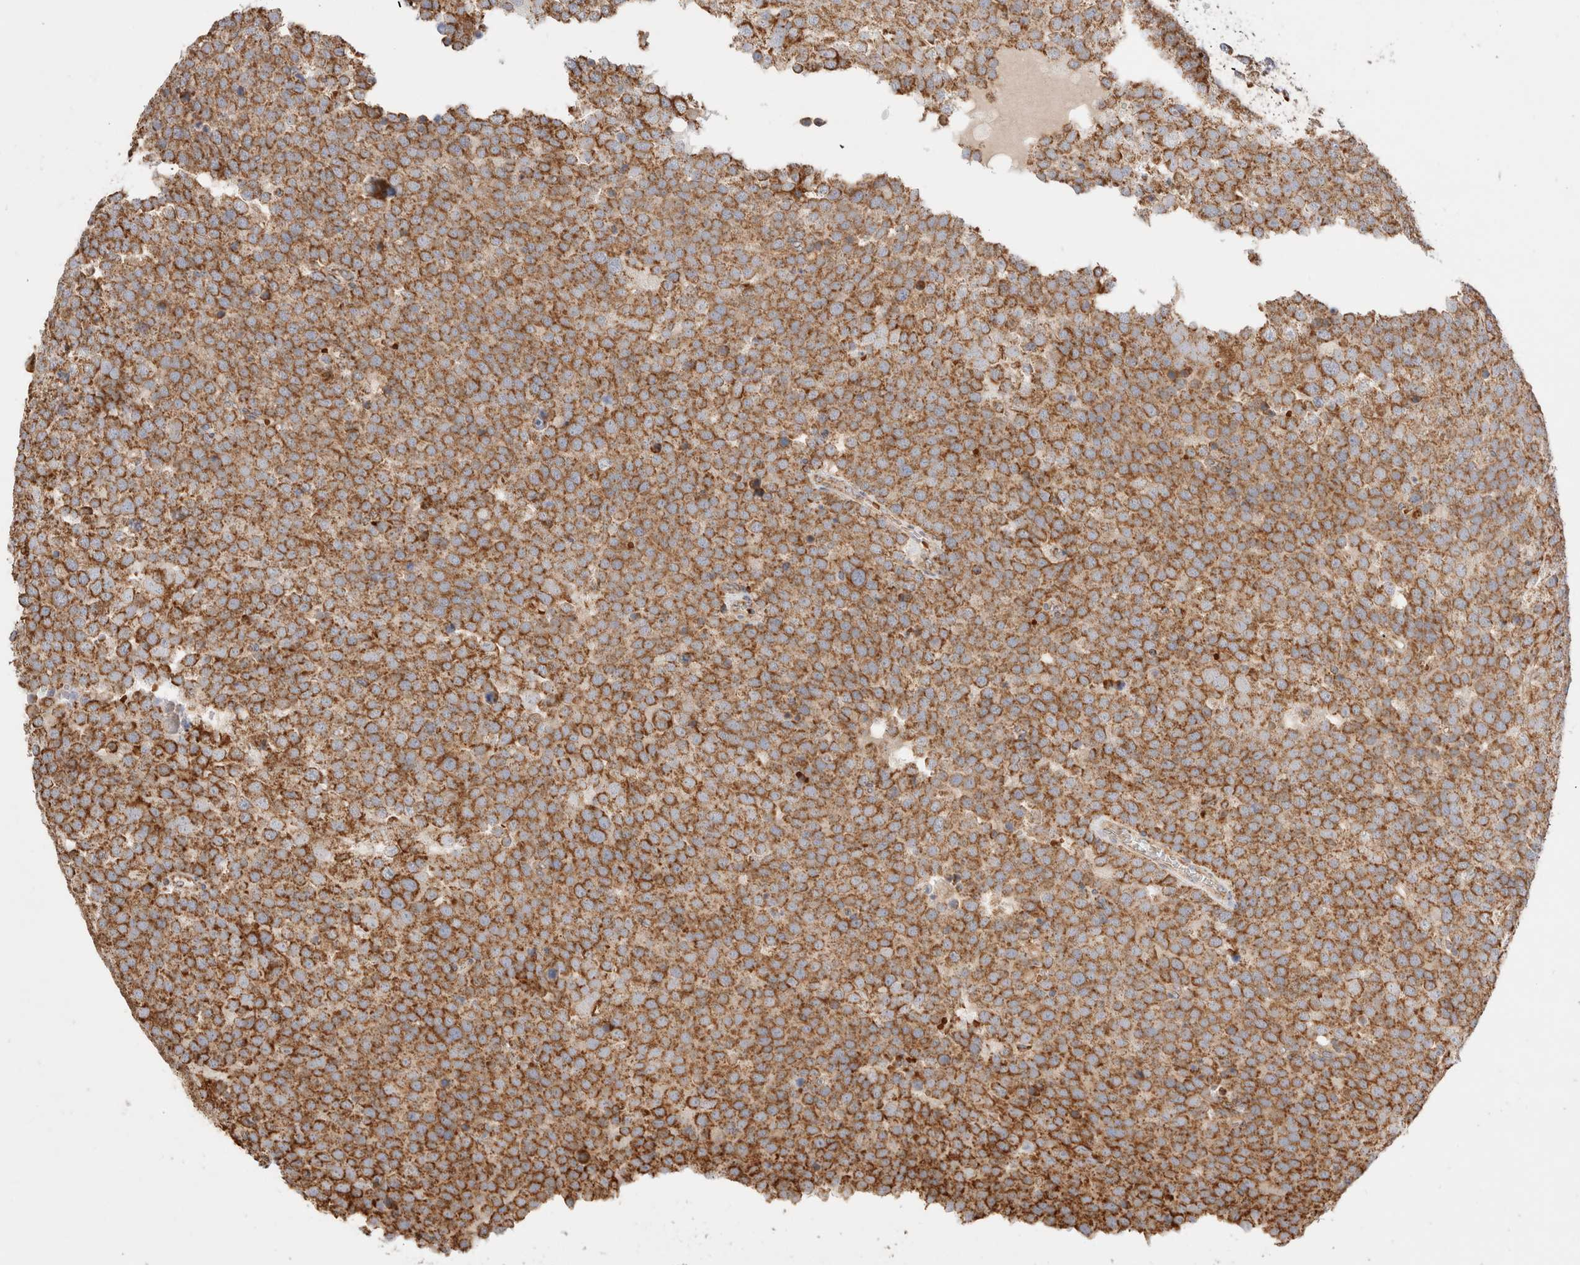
{"staining": {"intensity": "moderate", "quantity": ">75%", "location": "cytoplasmic/membranous"}, "tissue": "testis cancer", "cell_type": "Tumor cells", "image_type": "cancer", "snomed": [{"axis": "morphology", "description": "Seminoma, NOS"}, {"axis": "topography", "description": "Testis"}], "caption": "Protein expression analysis of human testis seminoma reveals moderate cytoplasmic/membranous staining in approximately >75% of tumor cells. Using DAB (brown) and hematoxylin (blue) stains, captured at high magnification using brightfield microscopy.", "gene": "TMPPE", "patient": {"sex": "male", "age": 71}}